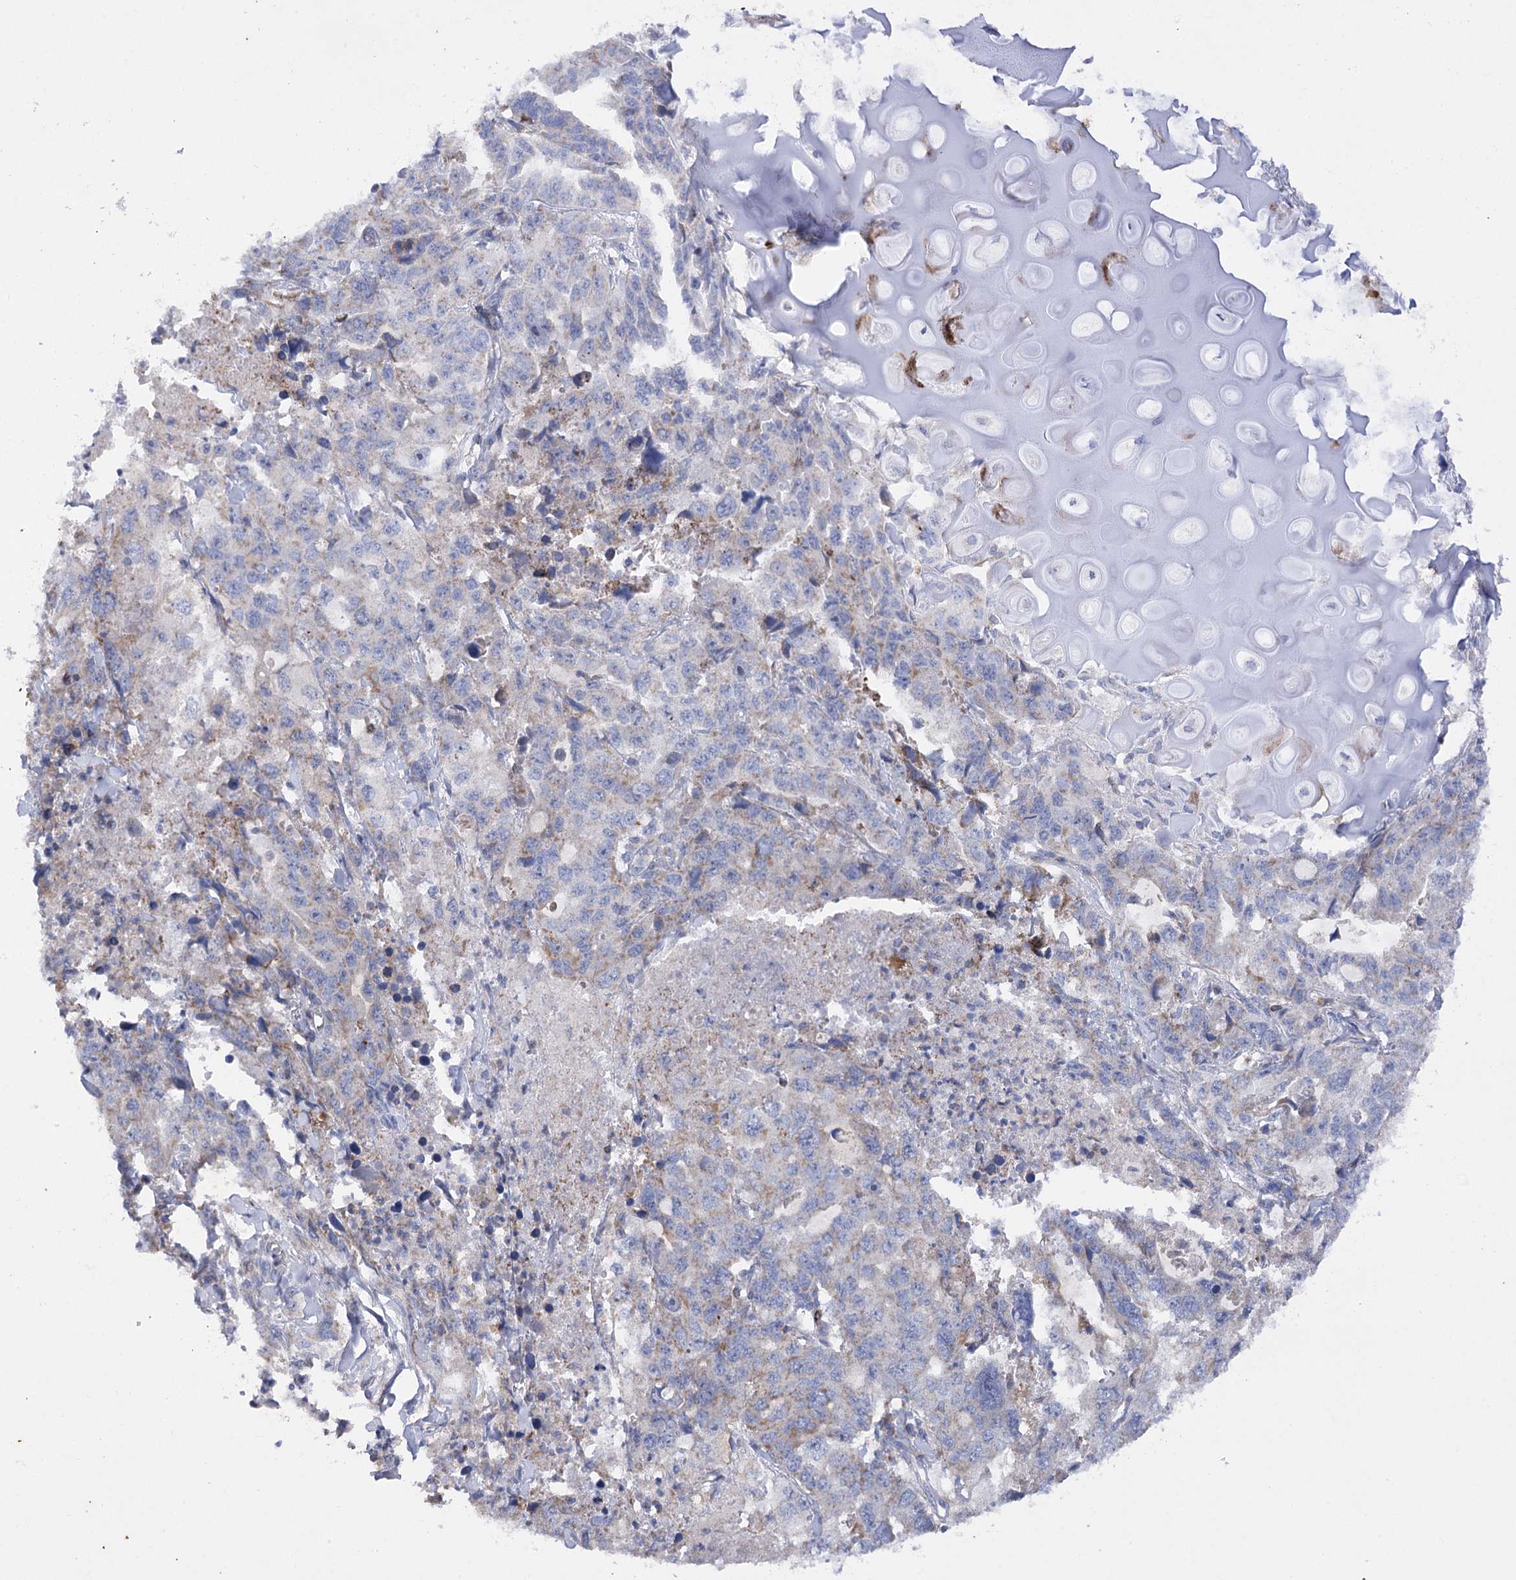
{"staining": {"intensity": "weak", "quantity": "<25%", "location": "cytoplasmic/membranous"}, "tissue": "lung cancer", "cell_type": "Tumor cells", "image_type": "cancer", "snomed": [{"axis": "morphology", "description": "Adenocarcinoma, NOS"}, {"axis": "topography", "description": "Lung"}], "caption": "Tumor cells show no significant positivity in adenocarcinoma (lung).", "gene": "COX15", "patient": {"sex": "female", "age": 51}}